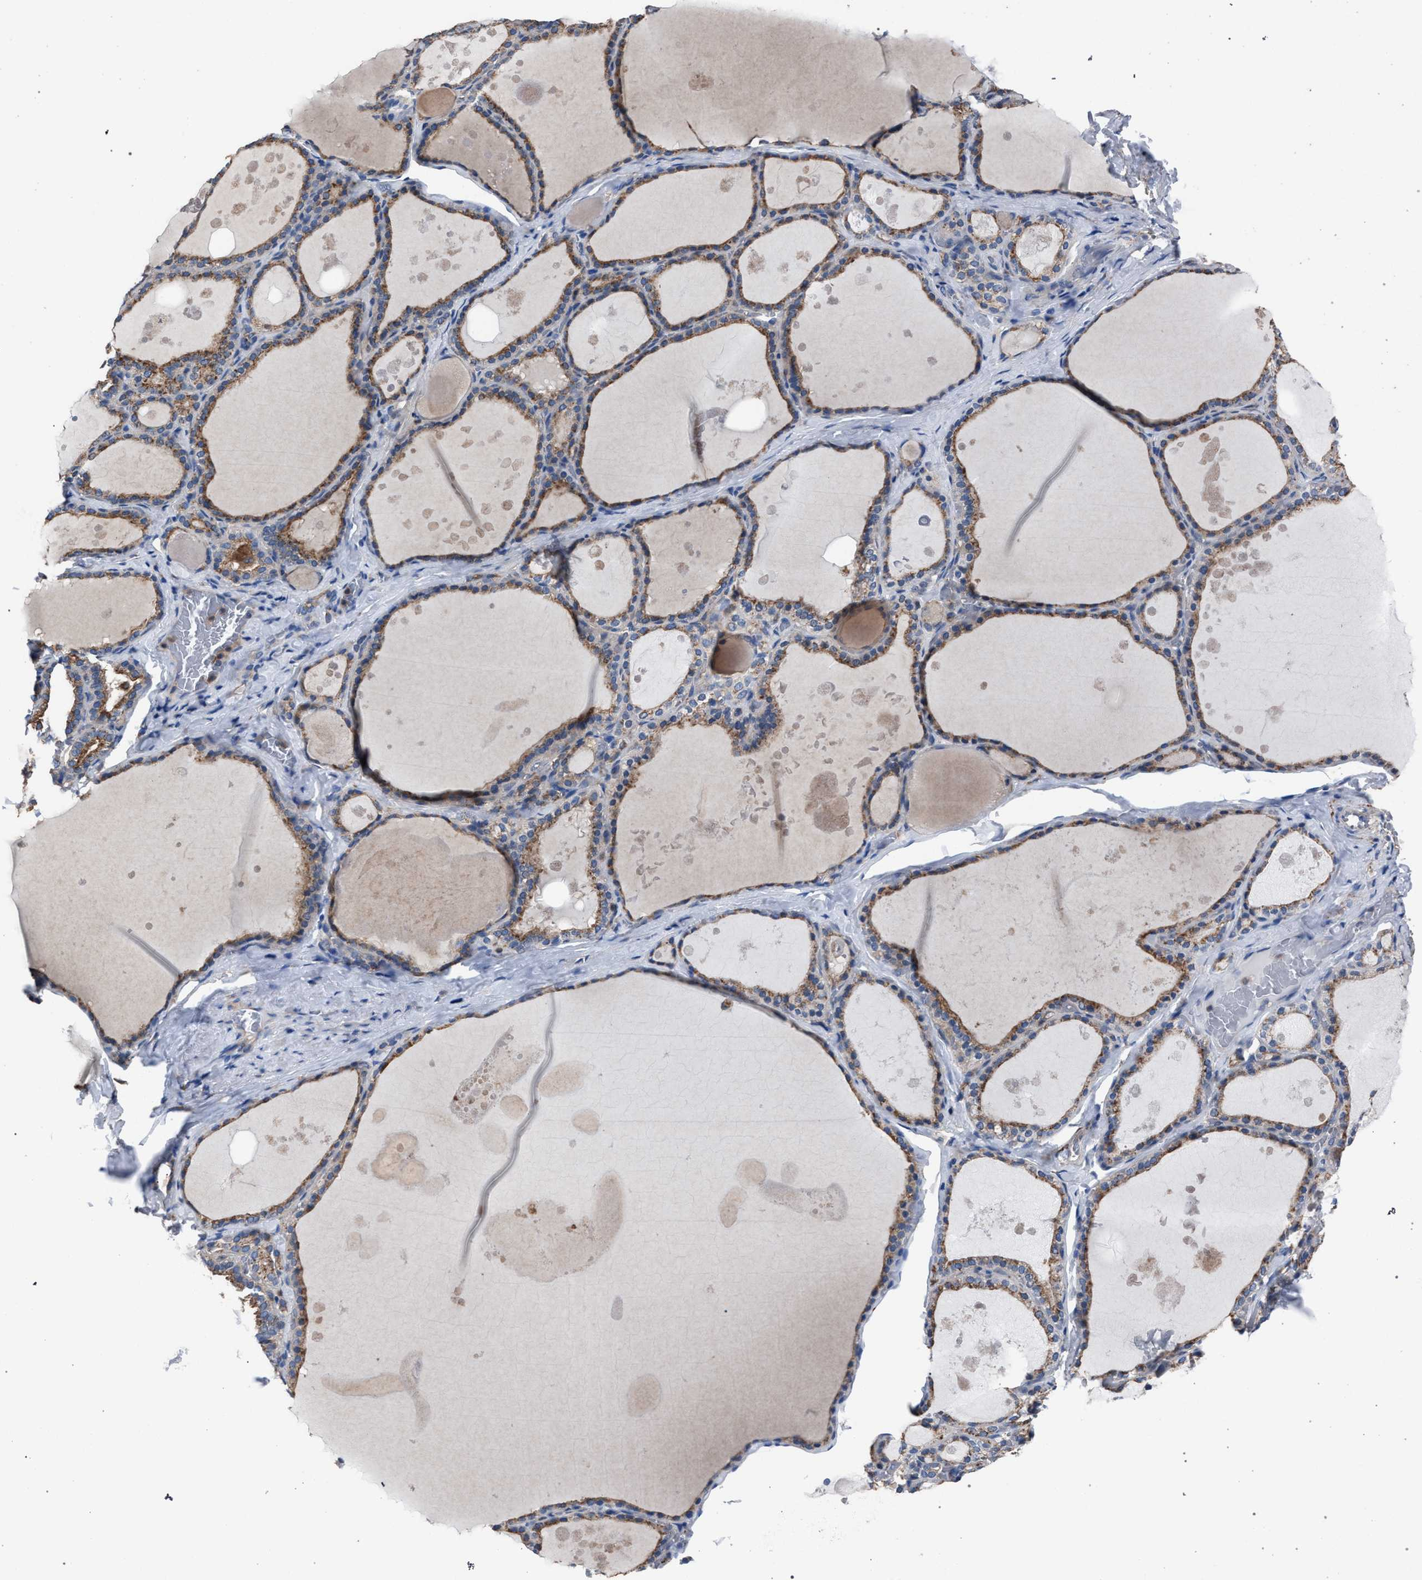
{"staining": {"intensity": "moderate", "quantity": ">75%", "location": "cytoplasmic/membranous"}, "tissue": "thyroid gland", "cell_type": "Glandular cells", "image_type": "normal", "snomed": [{"axis": "morphology", "description": "Normal tissue, NOS"}, {"axis": "topography", "description": "Thyroid gland"}], "caption": "High-magnification brightfield microscopy of normal thyroid gland stained with DAB (3,3'-diaminobenzidine) (brown) and counterstained with hematoxylin (blue). glandular cells exhibit moderate cytoplasmic/membranous staining is identified in about>75% of cells. (DAB = brown stain, brightfield microscopy at high magnification).", "gene": "ATP6V0A1", "patient": {"sex": "male", "age": 56}}